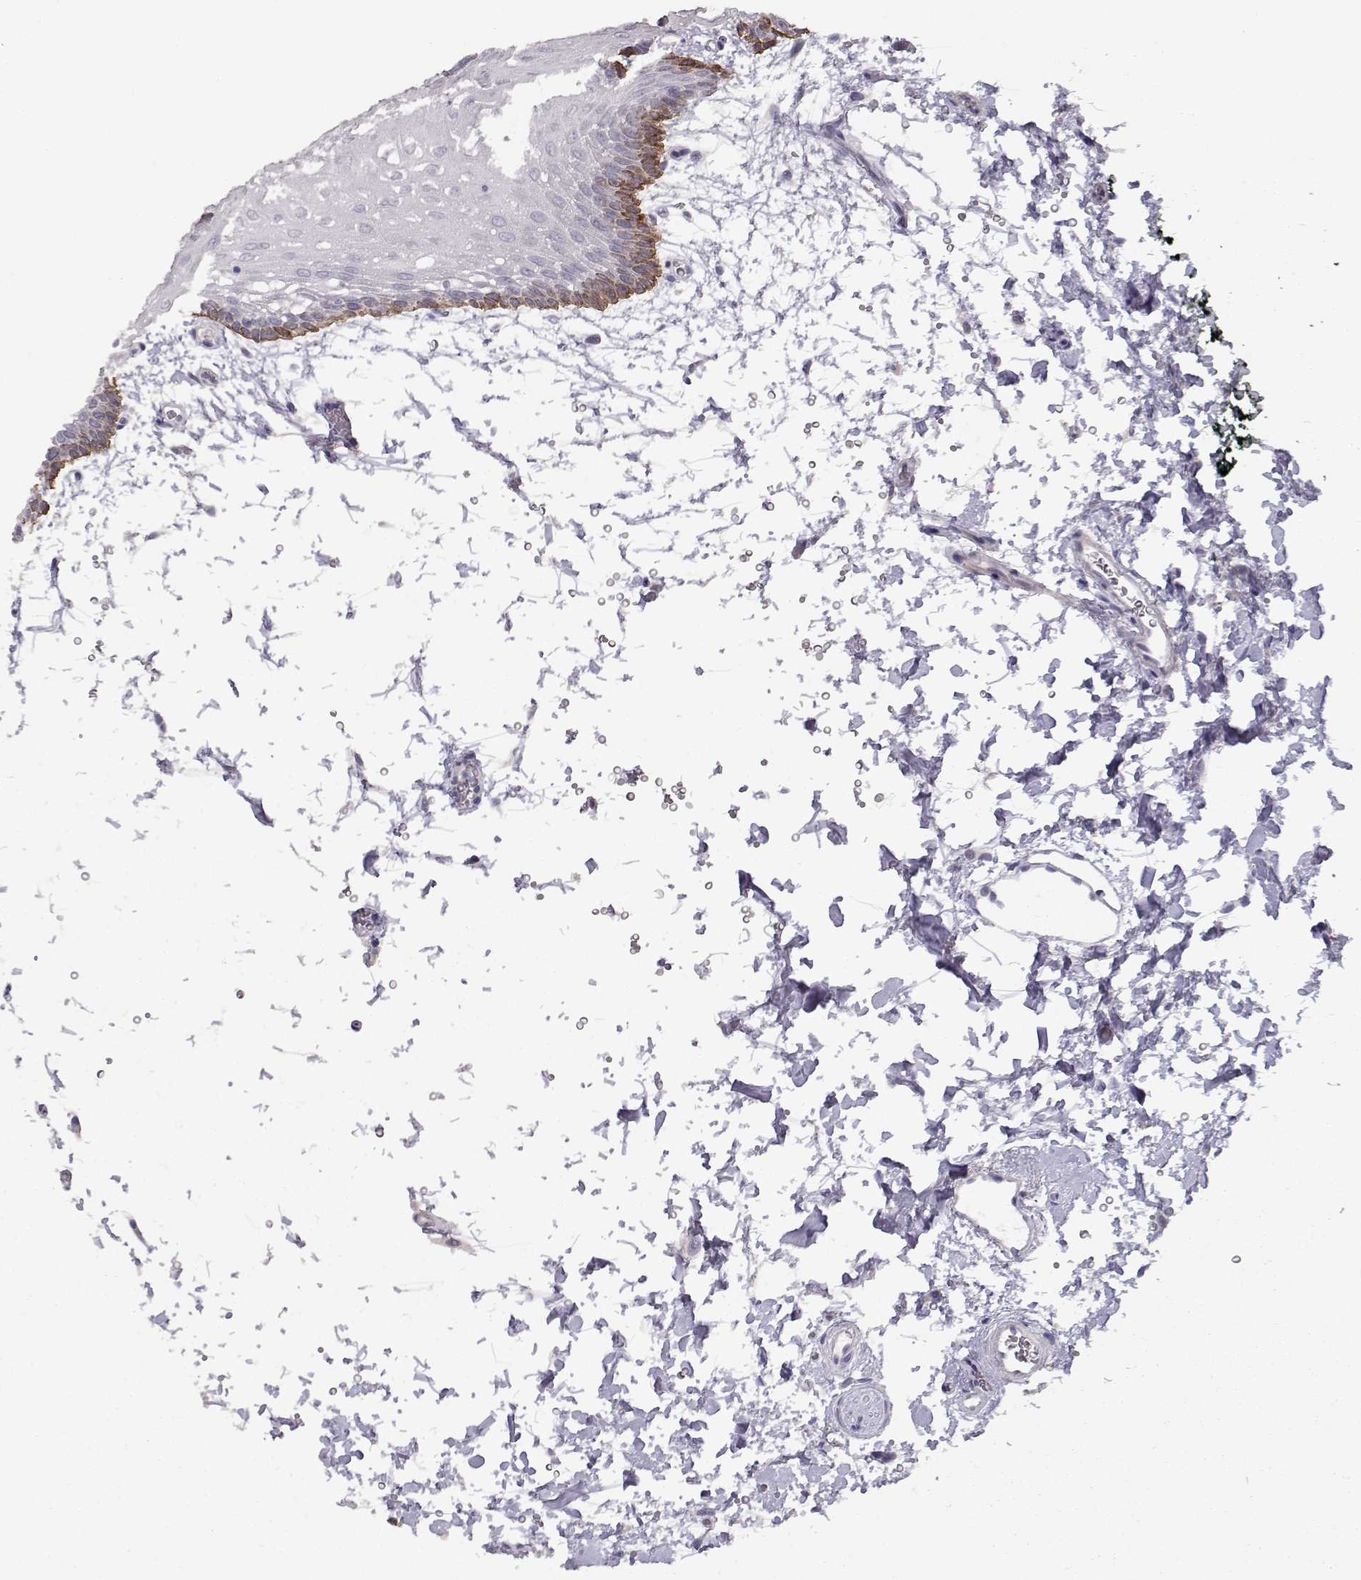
{"staining": {"intensity": "strong", "quantity": "<25%", "location": "cytoplasmic/membranous"}, "tissue": "oral mucosa", "cell_type": "Squamous epithelial cells", "image_type": "normal", "snomed": [{"axis": "morphology", "description": "Normal tissue, NOS"}, {"axis": "topography", "description": "Oral tissue"}, {"axis": "topography", "description": "Head-Neck"}], "caption": "The micrograph exhibits staining of unremarkable oral mucosa, revealing strong cytoplasmic/membranous protein staining (brown color) within squamous epithelial cells.", "gene": "LAMB3", "patient": {"sex": "male", "age": 65}}